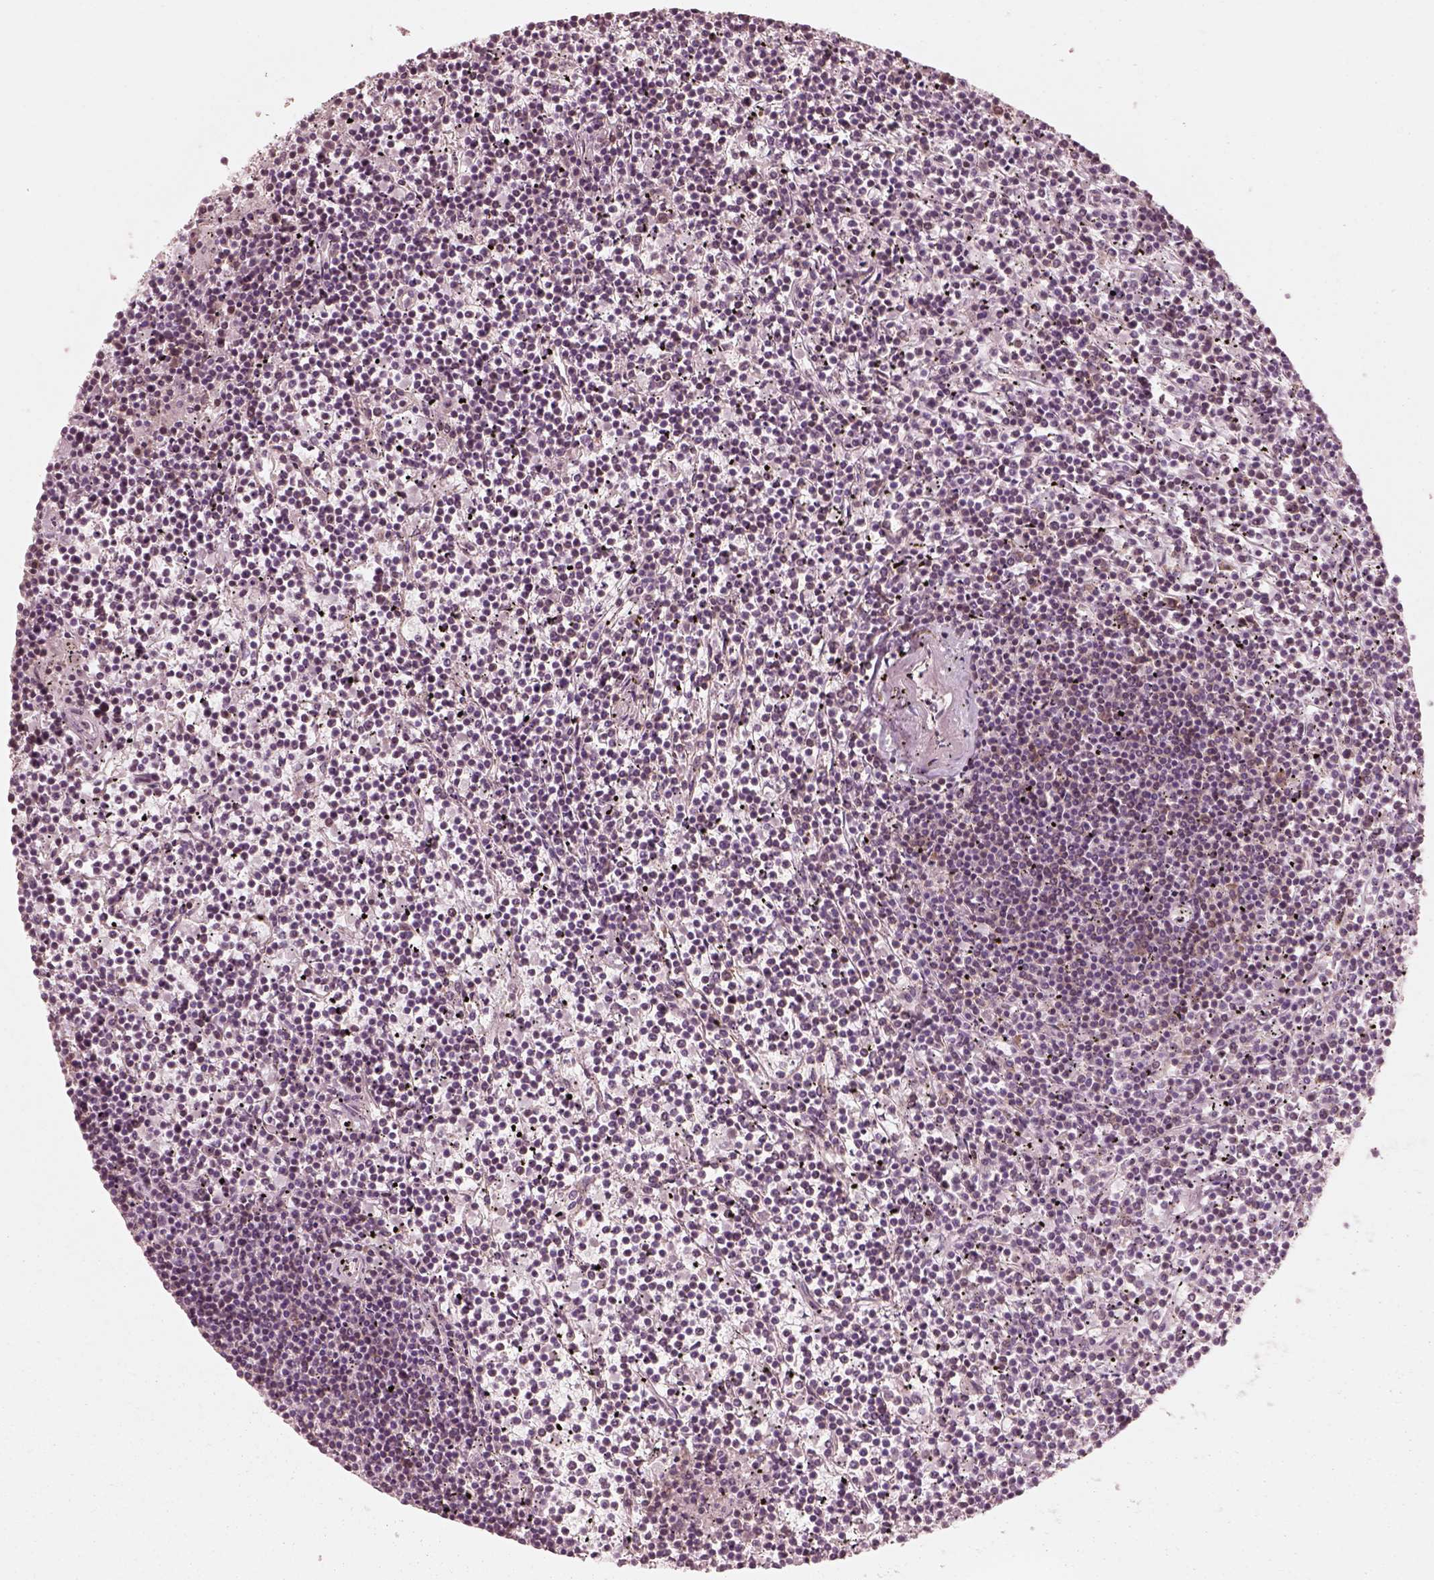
{"staining": {"intensity": "weak", "quantity": ">75%", "location": "cytoplasmic/membranous"}, "tissue": "lymphoma", "cell_type": "Tumor cells", "image_type": "cancer", "snomed": [{"axis": "morphology", "description": "Malignant lymphoma, non-Hodgkin's type, Low grade"}, {"axis": "topography", "description": "Spleen"}], "caption": "IHC of human low-grade malignant lymphoma, non-Hodgkin's type displays low levels of weak cytoplasmic/membranous staining in approximately >75% of tumor cells. Immunohistochemistry (ihc) stains the protein in brown and the nuclei are stained blue.", "gene": "CNOT2", "patient": {"sex": "female", "age": 19}}